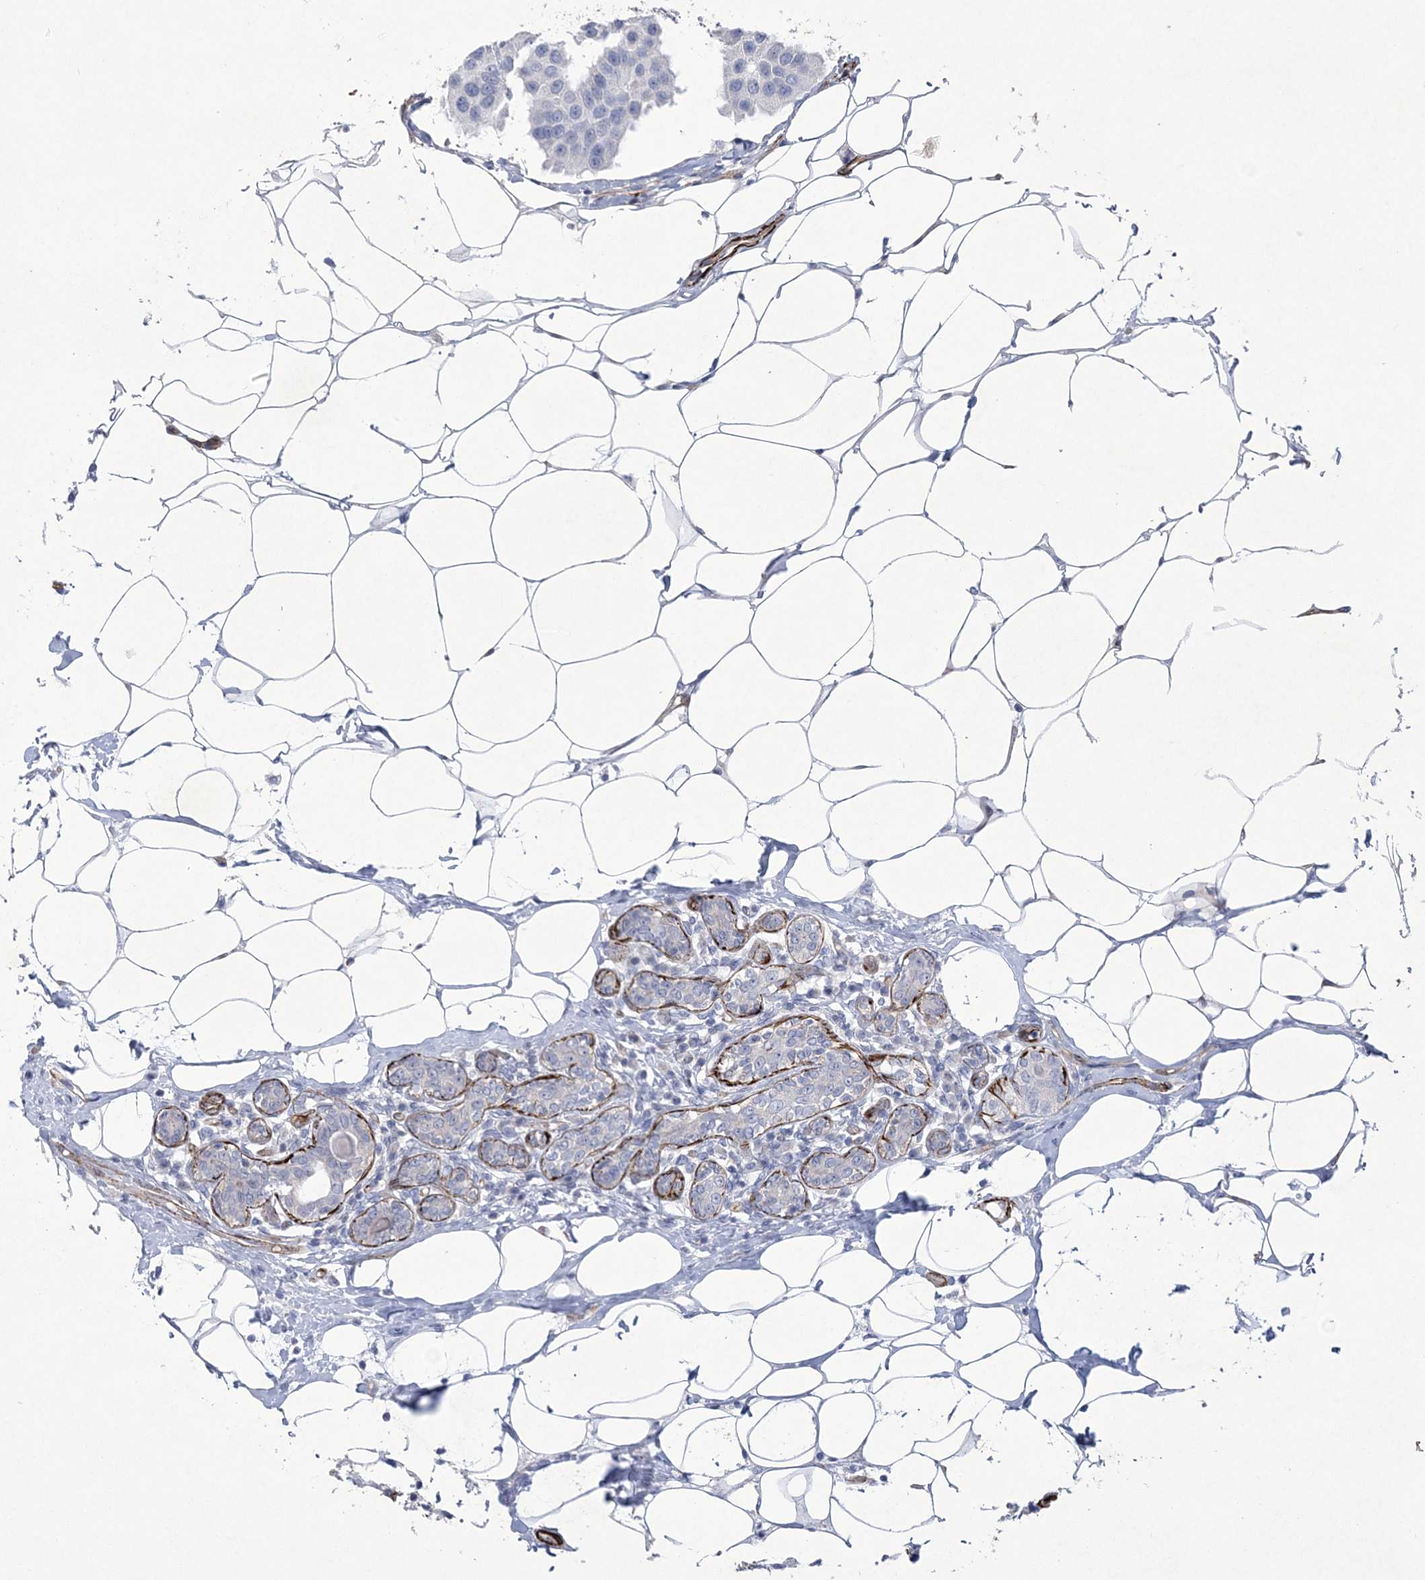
{"staining": {"intensity": "negative", "quantity": "none", "location": "none"}, "tissue": "breast cancer", "cell_type": "Tumor cells", "image_type": "cancer", "snomed": [{"axis": "morphology", "description": "Normal tissue, NOS"}, {"axis": "morphology", "description": "Duct carcinoma"}, {"axis": "topography", "description": "Breast"}], "caption": "DAB immunohistochemical staining of breast intraductal carcinoma demonstrates no significant expression in tumor cells.", "gene": "ARSJ", "patient": {"sex": "female", "age": 39}}